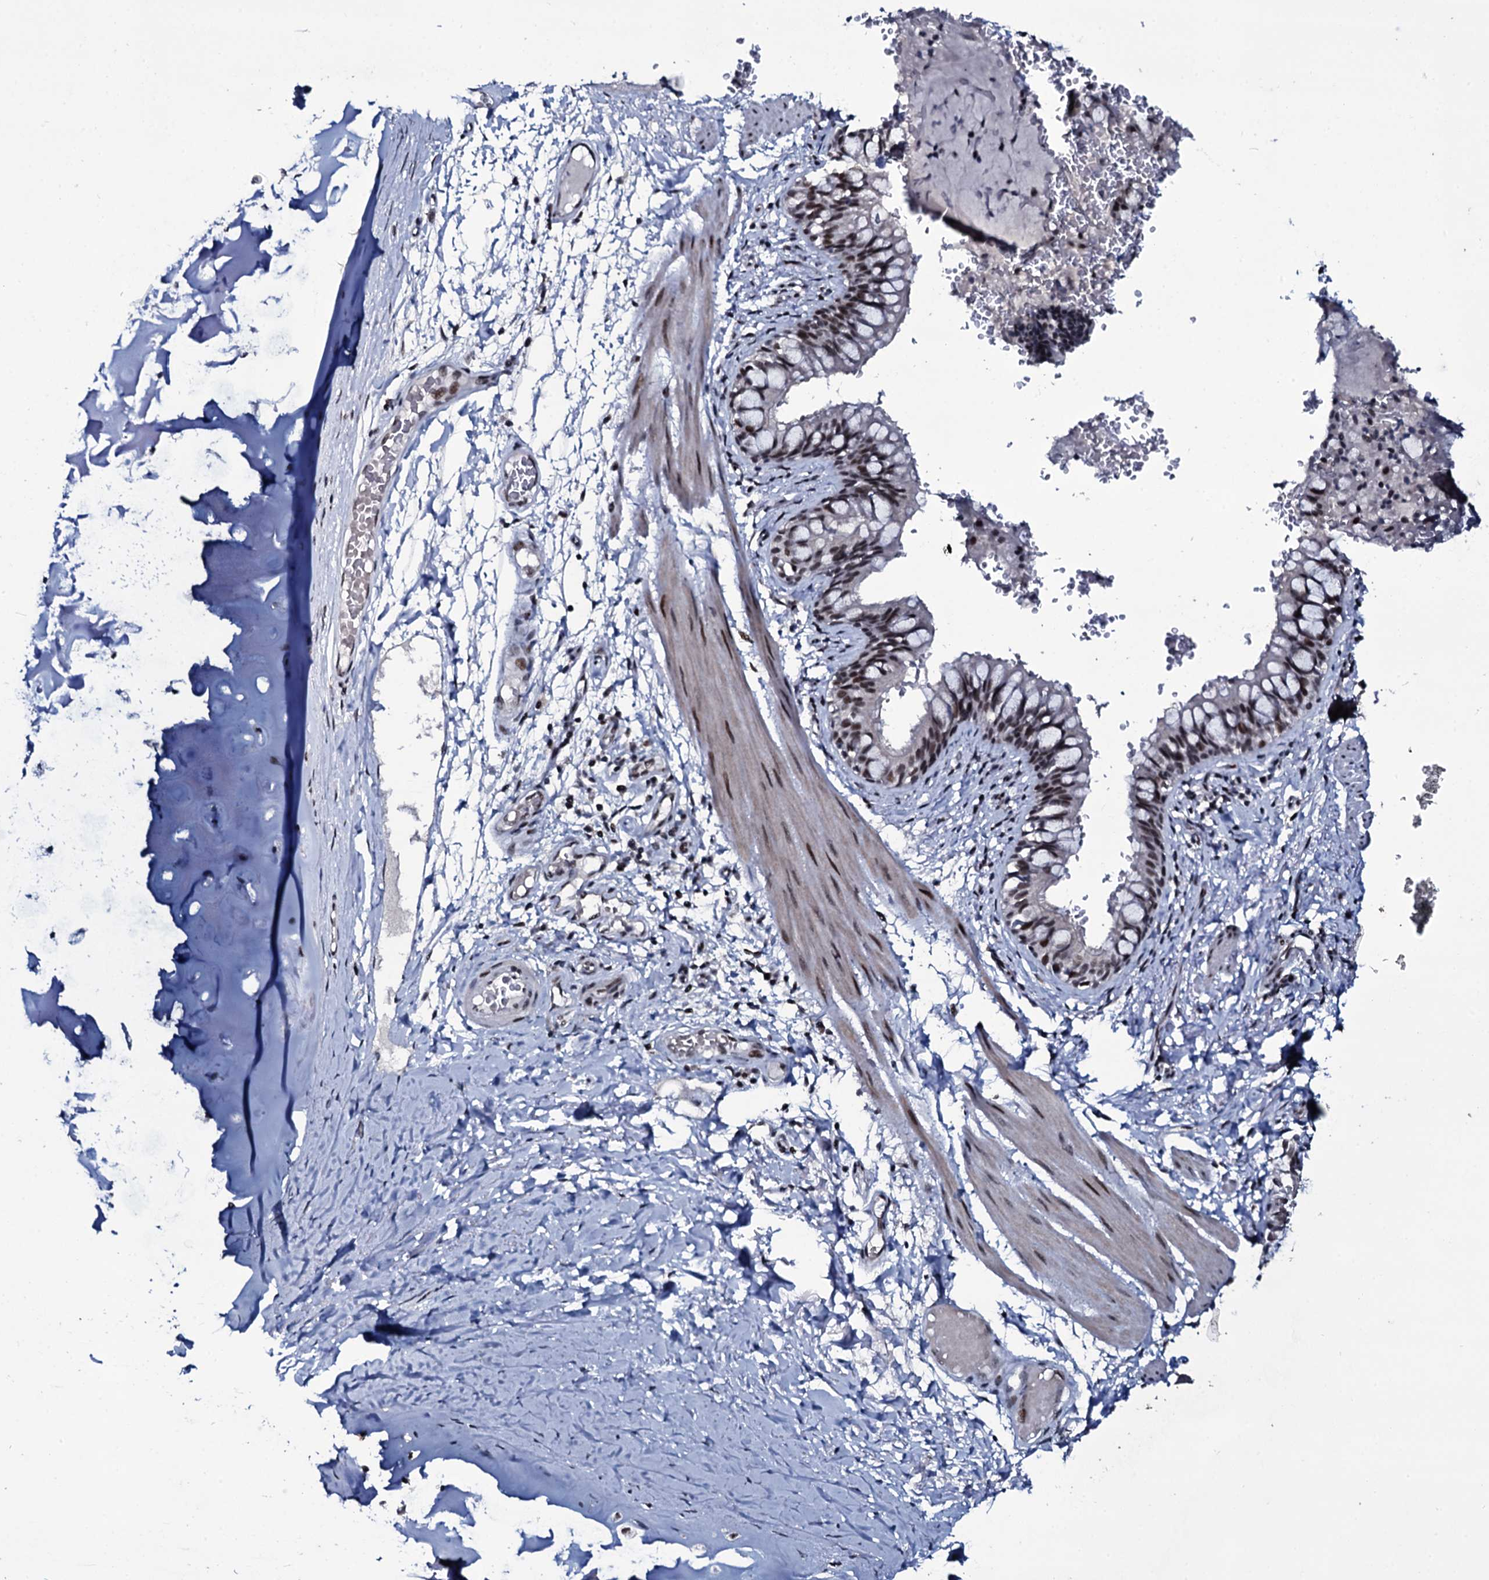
{"staining": {"intensity": "moderate", "quantity": ">75%", "location": "nuclear"}, "tissue": "bronchus", "cell_type": "Respiratory epithelial cells", "image_type": "normal", "snomed": [{"axis": "morphology", "description": "Normal tissue, NOS"}, {"axis": "topography", "description": "Cartilage tissue"}, {"axis": "topography", "description": "Bronchus"}], "caption": "The image displays staining of benign bronchus, revealing moderate nuclear protein expression (brown color) within respiratory epithelial cells. The protein is stained brown, and the nuclei are stained in blue (DAB IHC with brightfield microscopy, high magnification).", "gene": "ZMIZ2", "patient": {"sex": "female", "age": 36}}